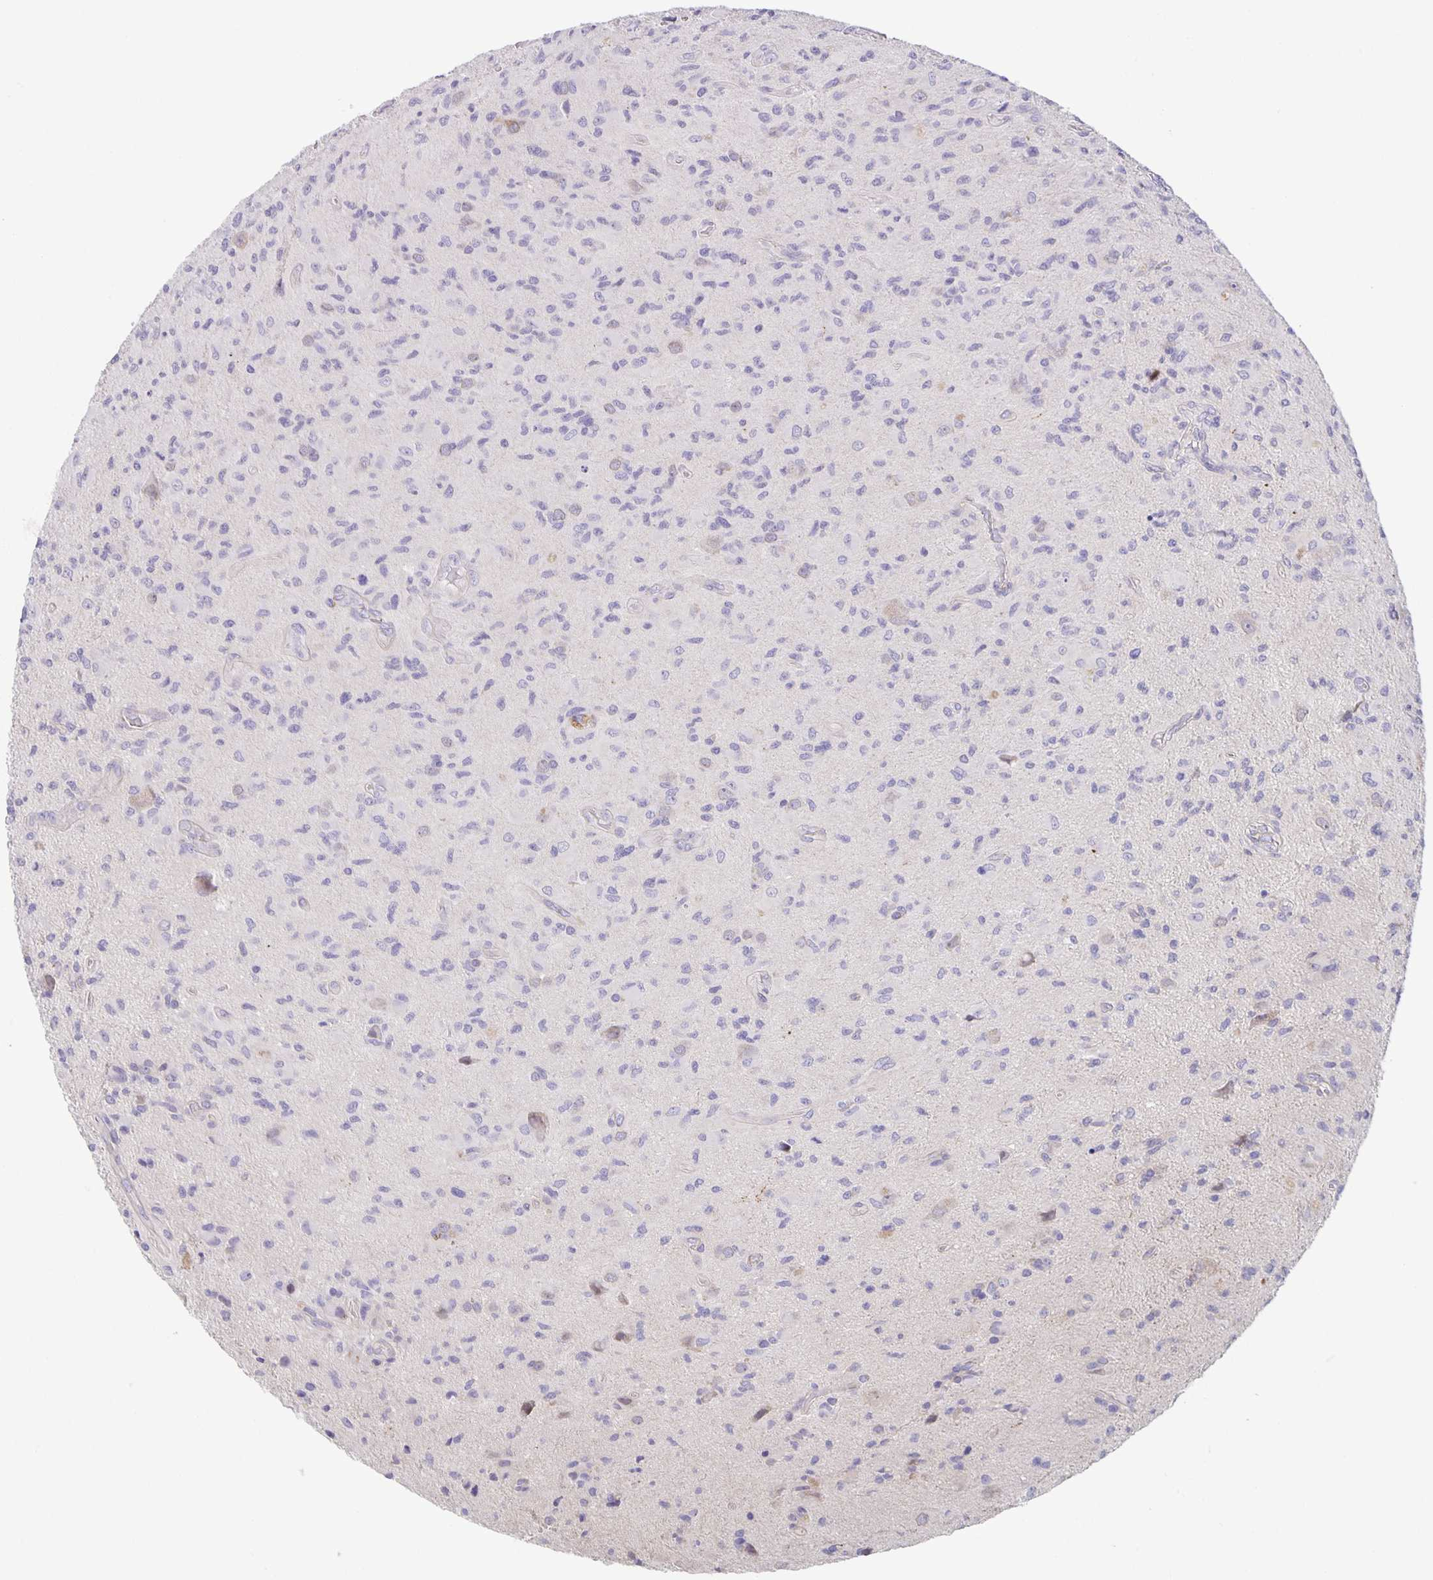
{"staining": {"intensity": "negative", "quantity": "none", "location": "none"}, "tissue": "glioma", "cell_type": "Tumor cells", "image_type": "cancer", "snomed": [{"axis": "morphology", "description": "Glioma, malignant, High grade"}, {"axis": "topography", "description": "Brain"}], "caption": "Immunohistochemistry photomicrograph of glioma stained for a protein (brown), which reveals no staining in tumor cells.", "gene": "PTPN3", "patient": {"sex": "female", "age": 65}}